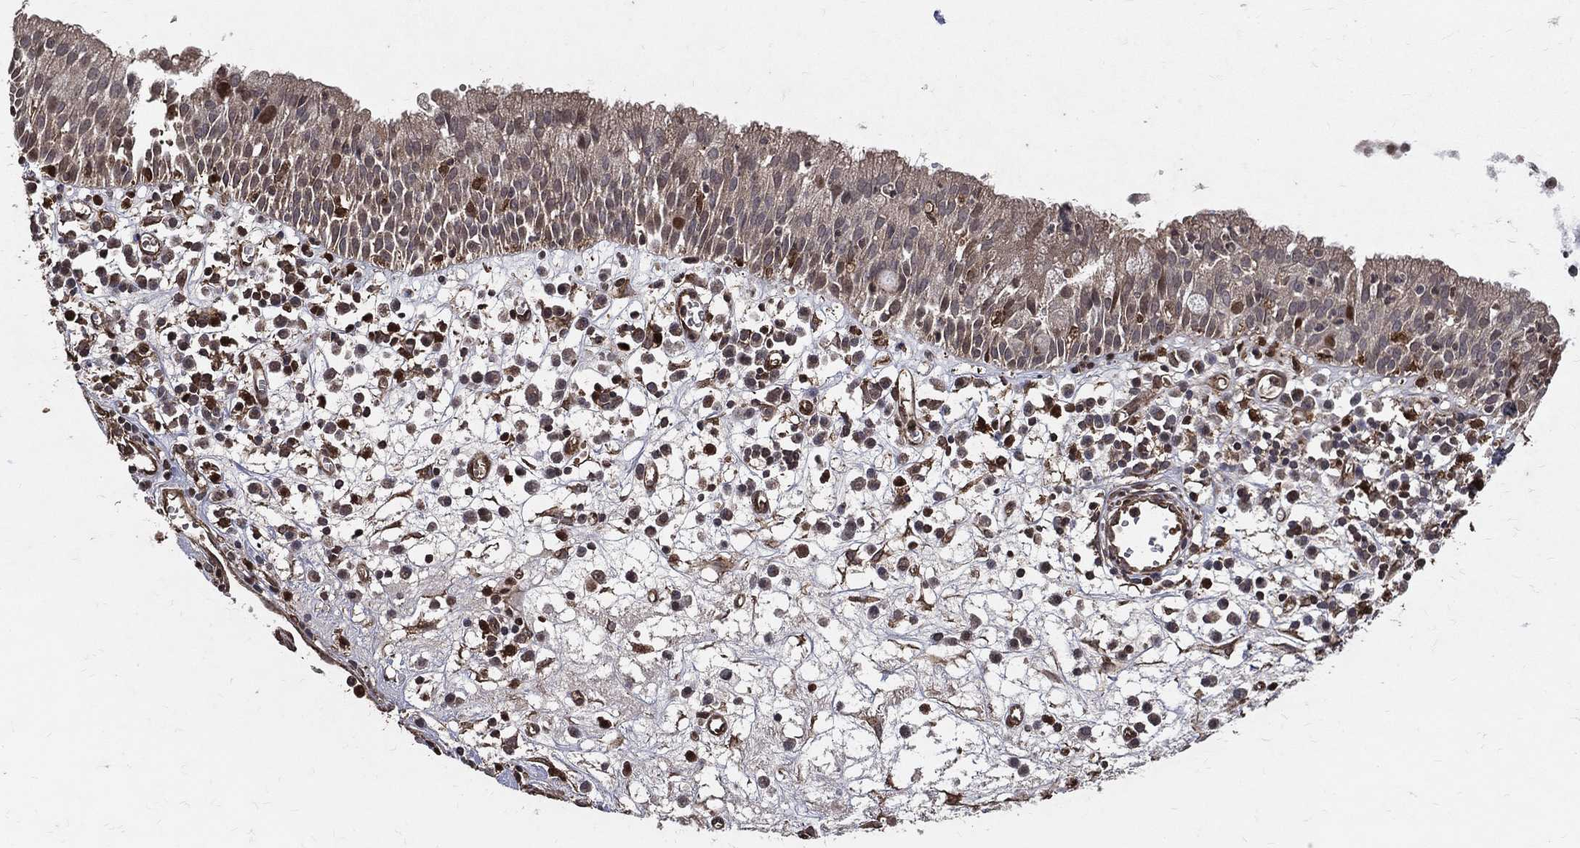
{"staining": {"intensity": "moderate", "quantity": "<25%", "location": "nuclear"}, "tissue": "nasopharynx", "cell_type": "Respiratory epithelial cells", "image_type": "normal", "snomed": [{"axis": "morphology", "description": "Normal tissue, NOS"}, {"axis": "topography", "description": "Nasopharynx"}], "caption": "Nasopharynx was stained to show a protein in brown. There is low levels of moderate nuclear positivity in approximately <25% of respiratory epithelial cells. The protein of interest is shown in brown color, while the nuclei are stained blue.", "gene": "DPYSL2", "patient": {"sex": "female", "age": 77}}